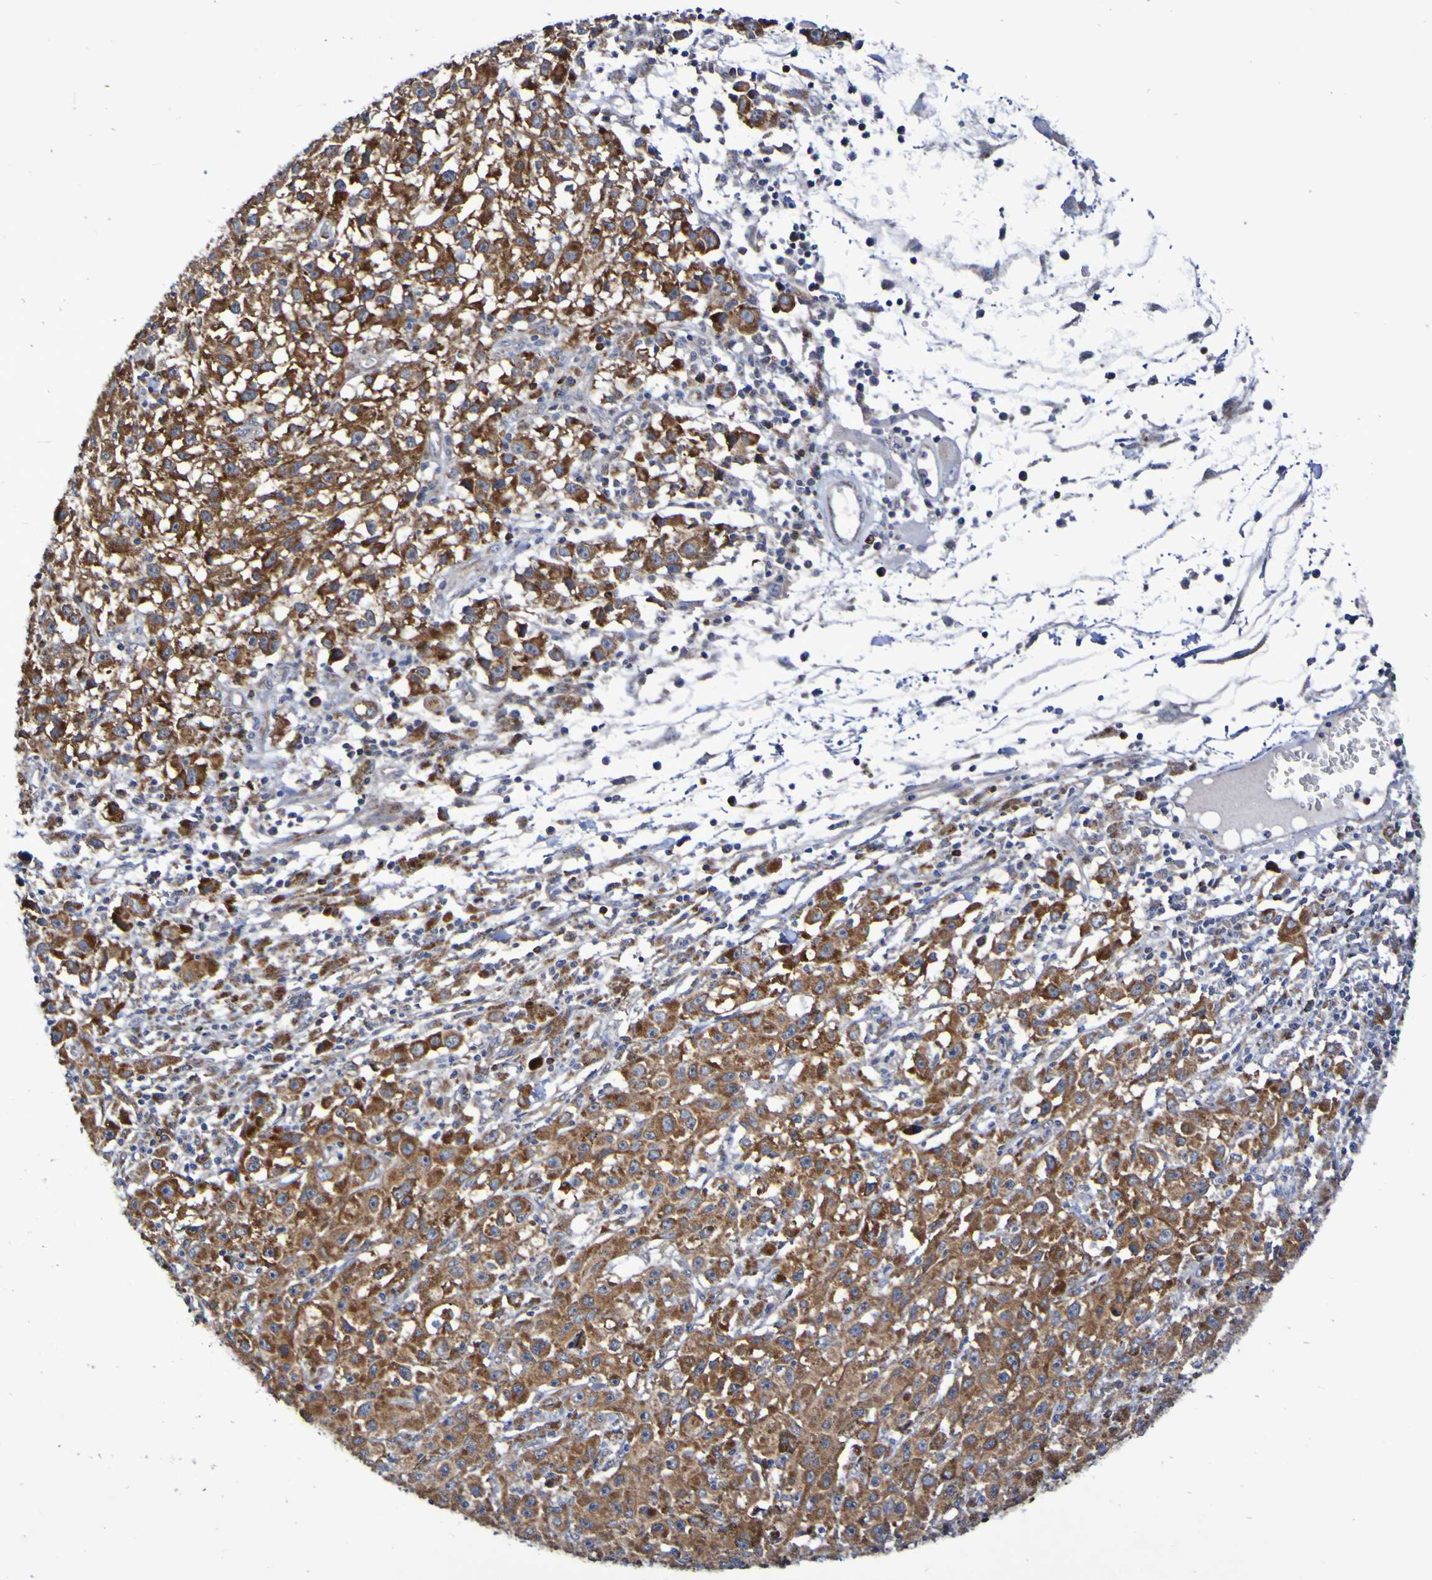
{"staining": {"intensity": "strong", "quantity": ">75%", "location": "cytoplasmic/membranous"}, "tissue": "melanoma", "cell_type": "Tumor cells", "image_type": "cancer", "snomed": [{"axis": "morphology", "description": "Malignant melanoma, NOS"}, {"axis": "topography", "description": "Skin"}], "caption": "Protein staining of malignant melanoma tissue reveals strong cytoplasmic/membranous staining in approximately >75% of tumor cells. (brown staining indicates protein expression, while blue staining denotes nuclei).", "gene": "GJB1", "patient": {"sex": "female", "age": 104}}